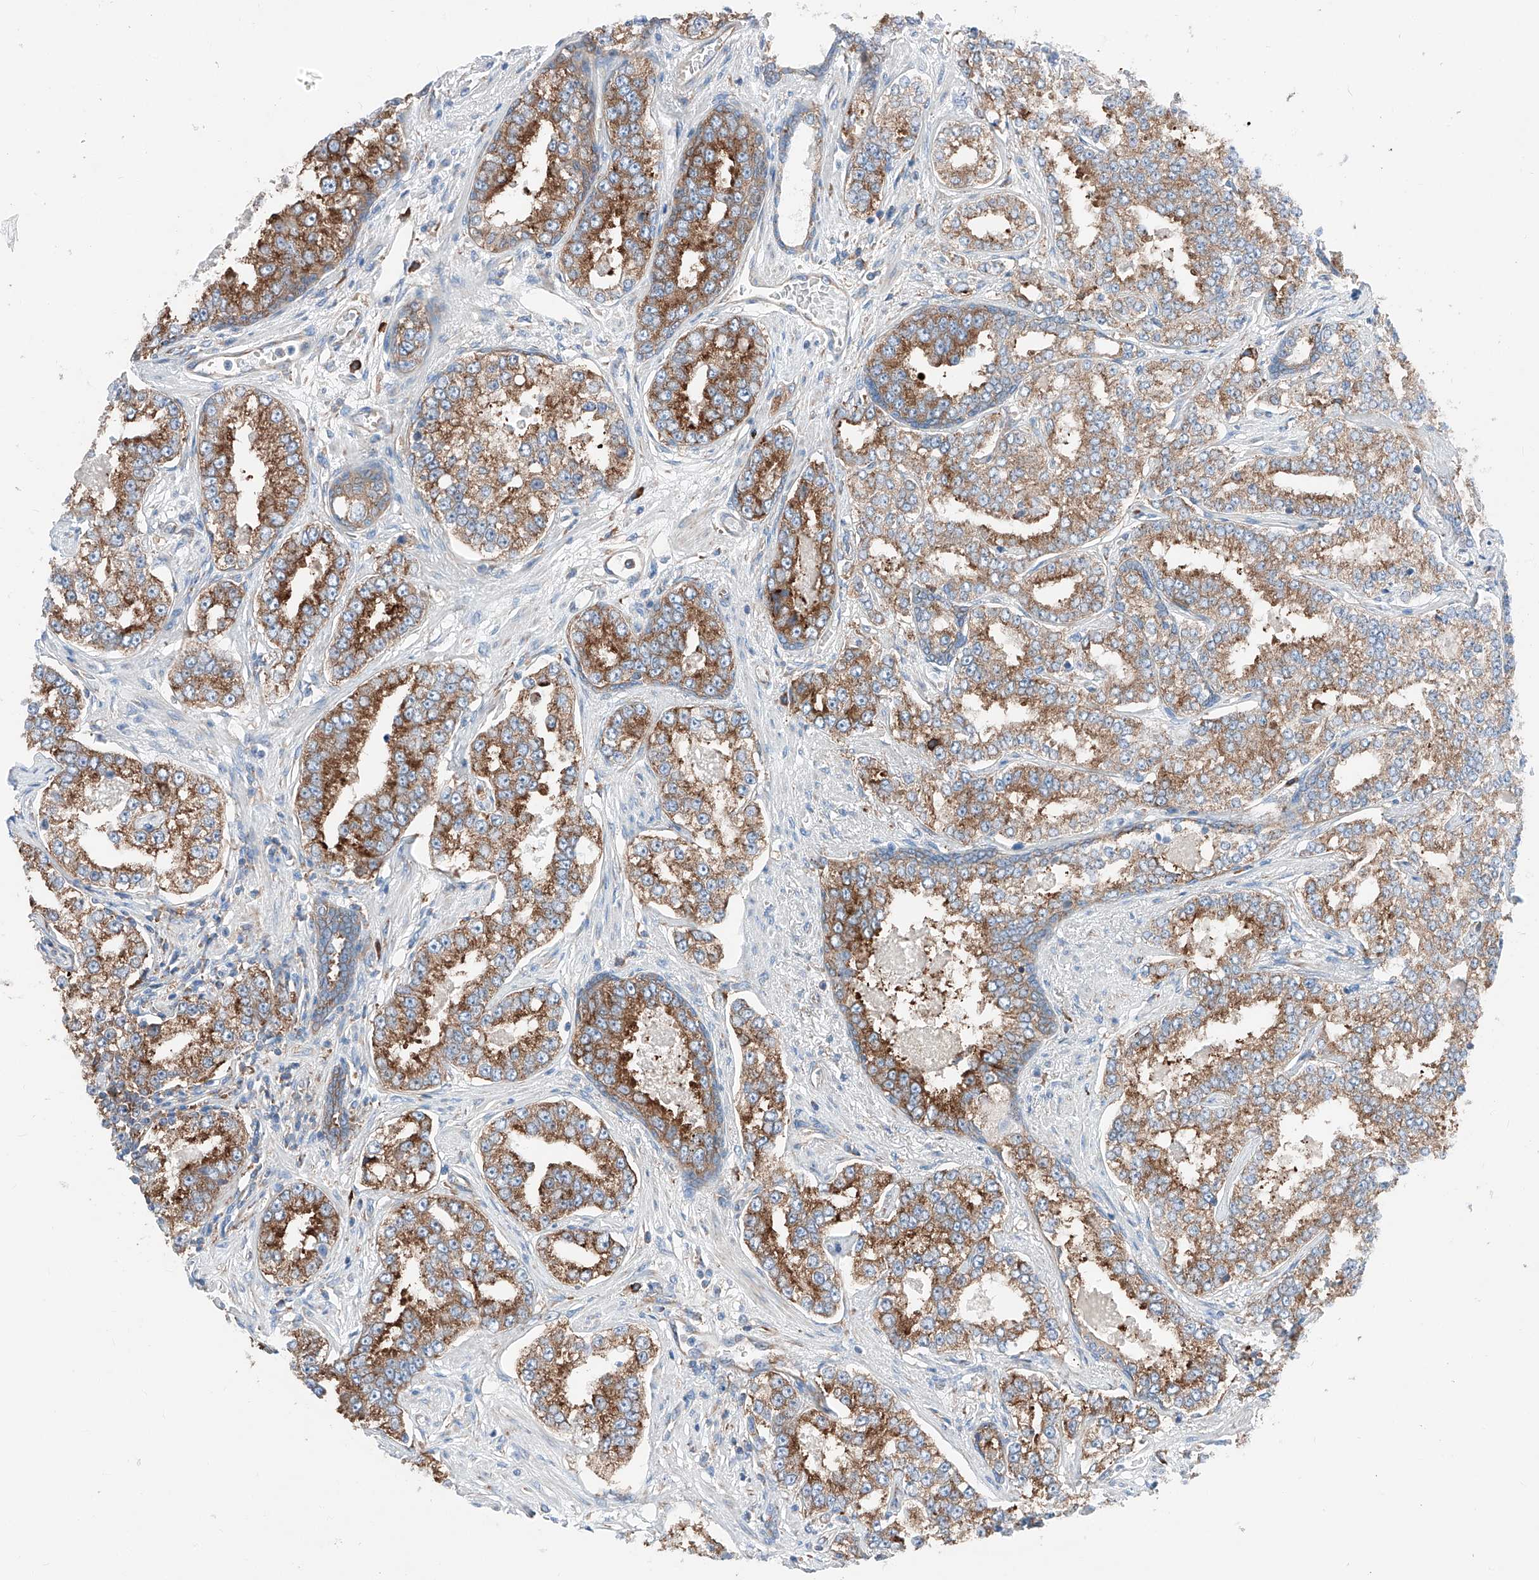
{"staining": {"intensity": "moderate", "quantity": ">75%", "location": "cytoplasmic/membranous"}, "tissue": "prostate cancer", "cell_type": "Tumor cells", "image_type": "cancer", "snomed": [{"axis": "morphology", "description": "Normal tissue, NOS"}, {"axis": "morphology", "description": "Adenocarcinoma, High grade"}, {"axis": "topography", "description": "Prostate"}], "caption": "IHC photomicrograph of neoplastic tissue: prostate high-grade adenocarcinoma stained using IHC shows medium levels of moderate protein expression localized specifically in the cytoplasmic/membranous of tumor cells, appearing as a cytoplasmic/membranous brown color.", "gene": "CRELD1", "patient": {"sex": "male", "age": 83}}